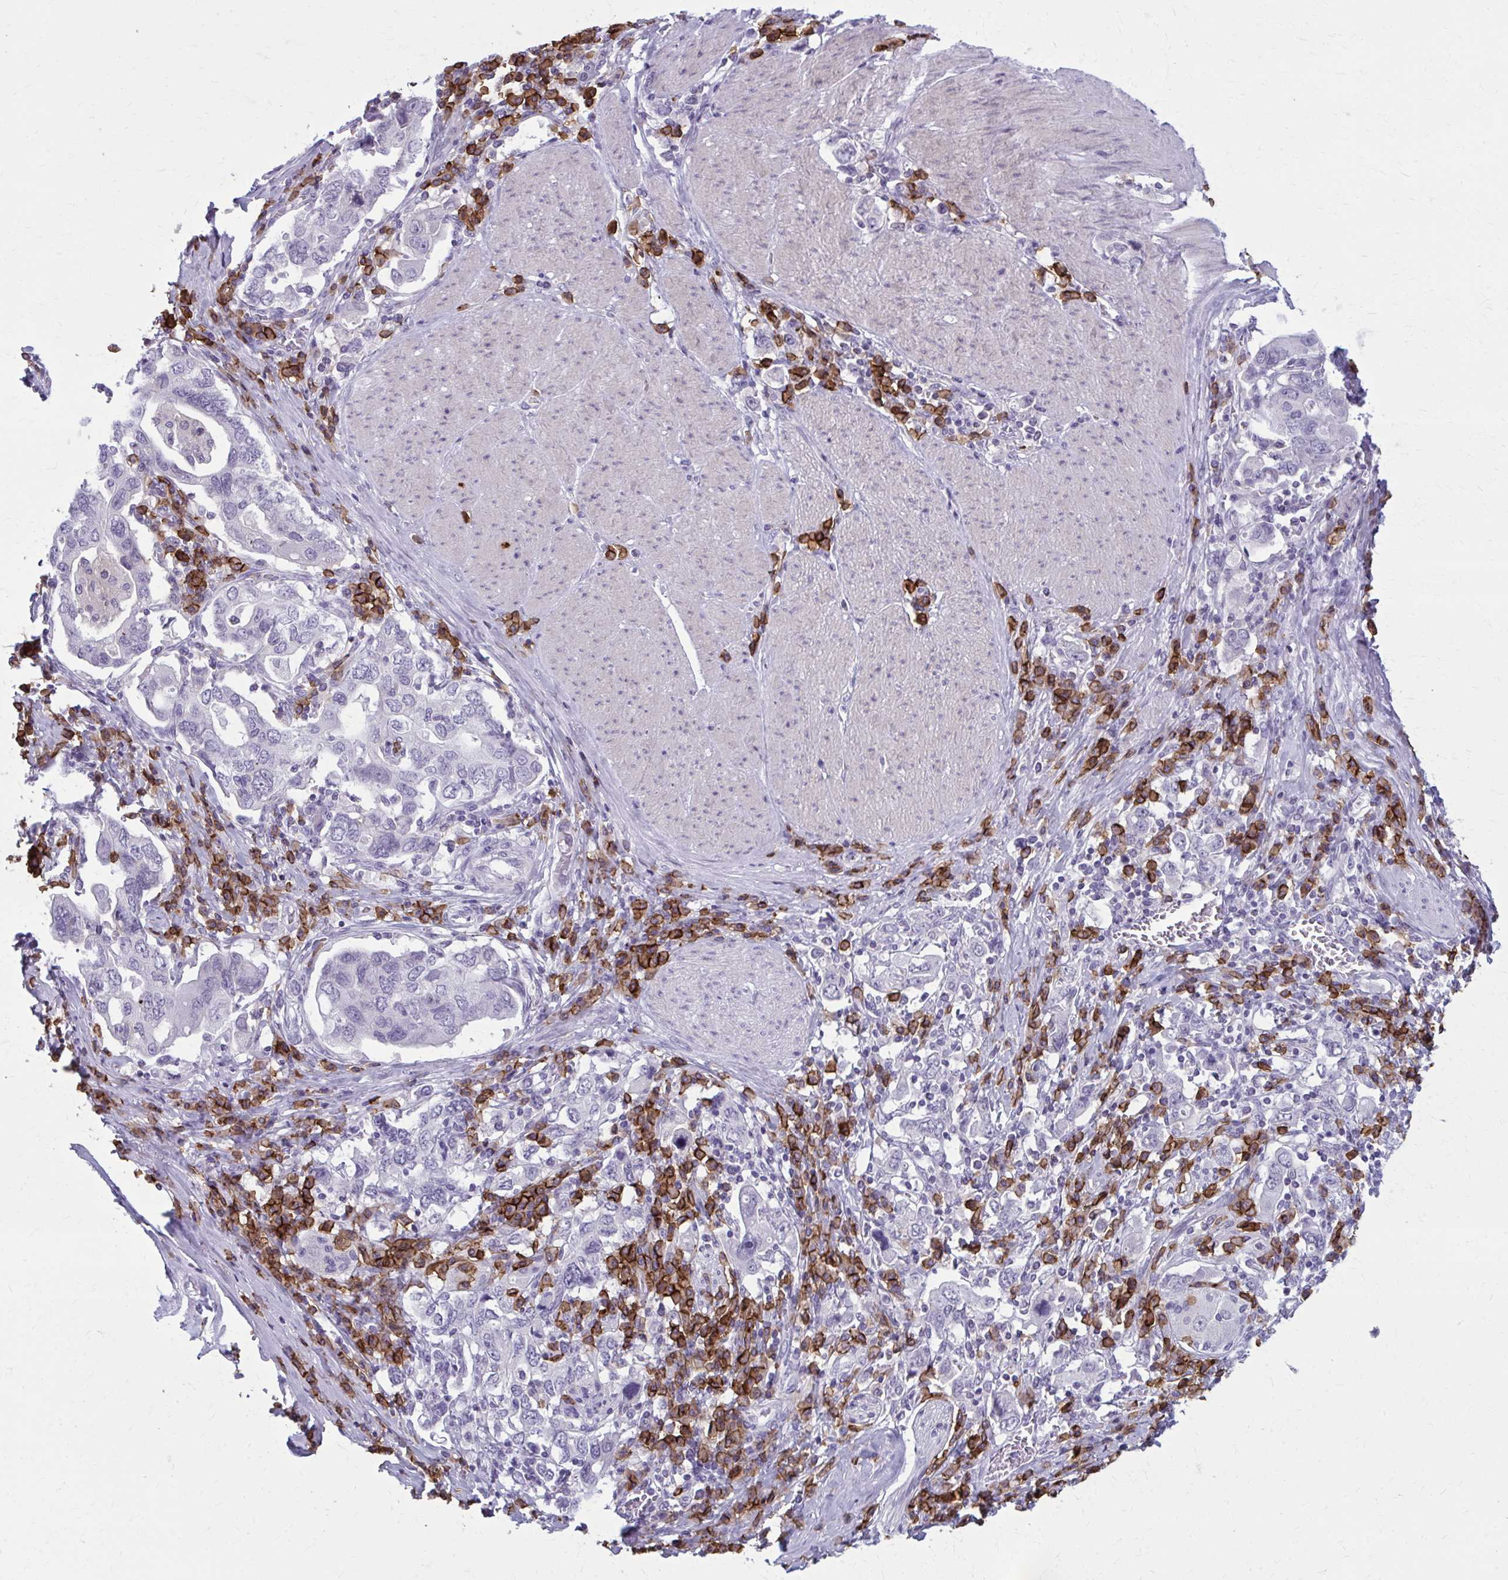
{"staining": {"intensity": "negative", "quantity": "none", "location": "none"}, "tissue": "stomach cancer", "cell_type": "Tumor cells", "image_type": "cancer", "snomed": [{"axis": "morphology", "description": "Adenocarcinoma, NOS"}, {"axis": "topography", "description": "Stomach, upper"}, {"axis": "topography", "description": "Stomach"}], "caption": "Immunohistochemistry of human adenocarcinoma (stomach) shows no expression in tumor cells.", "gene": "CD38", "patient": {"sex": "male", "age": 62}}